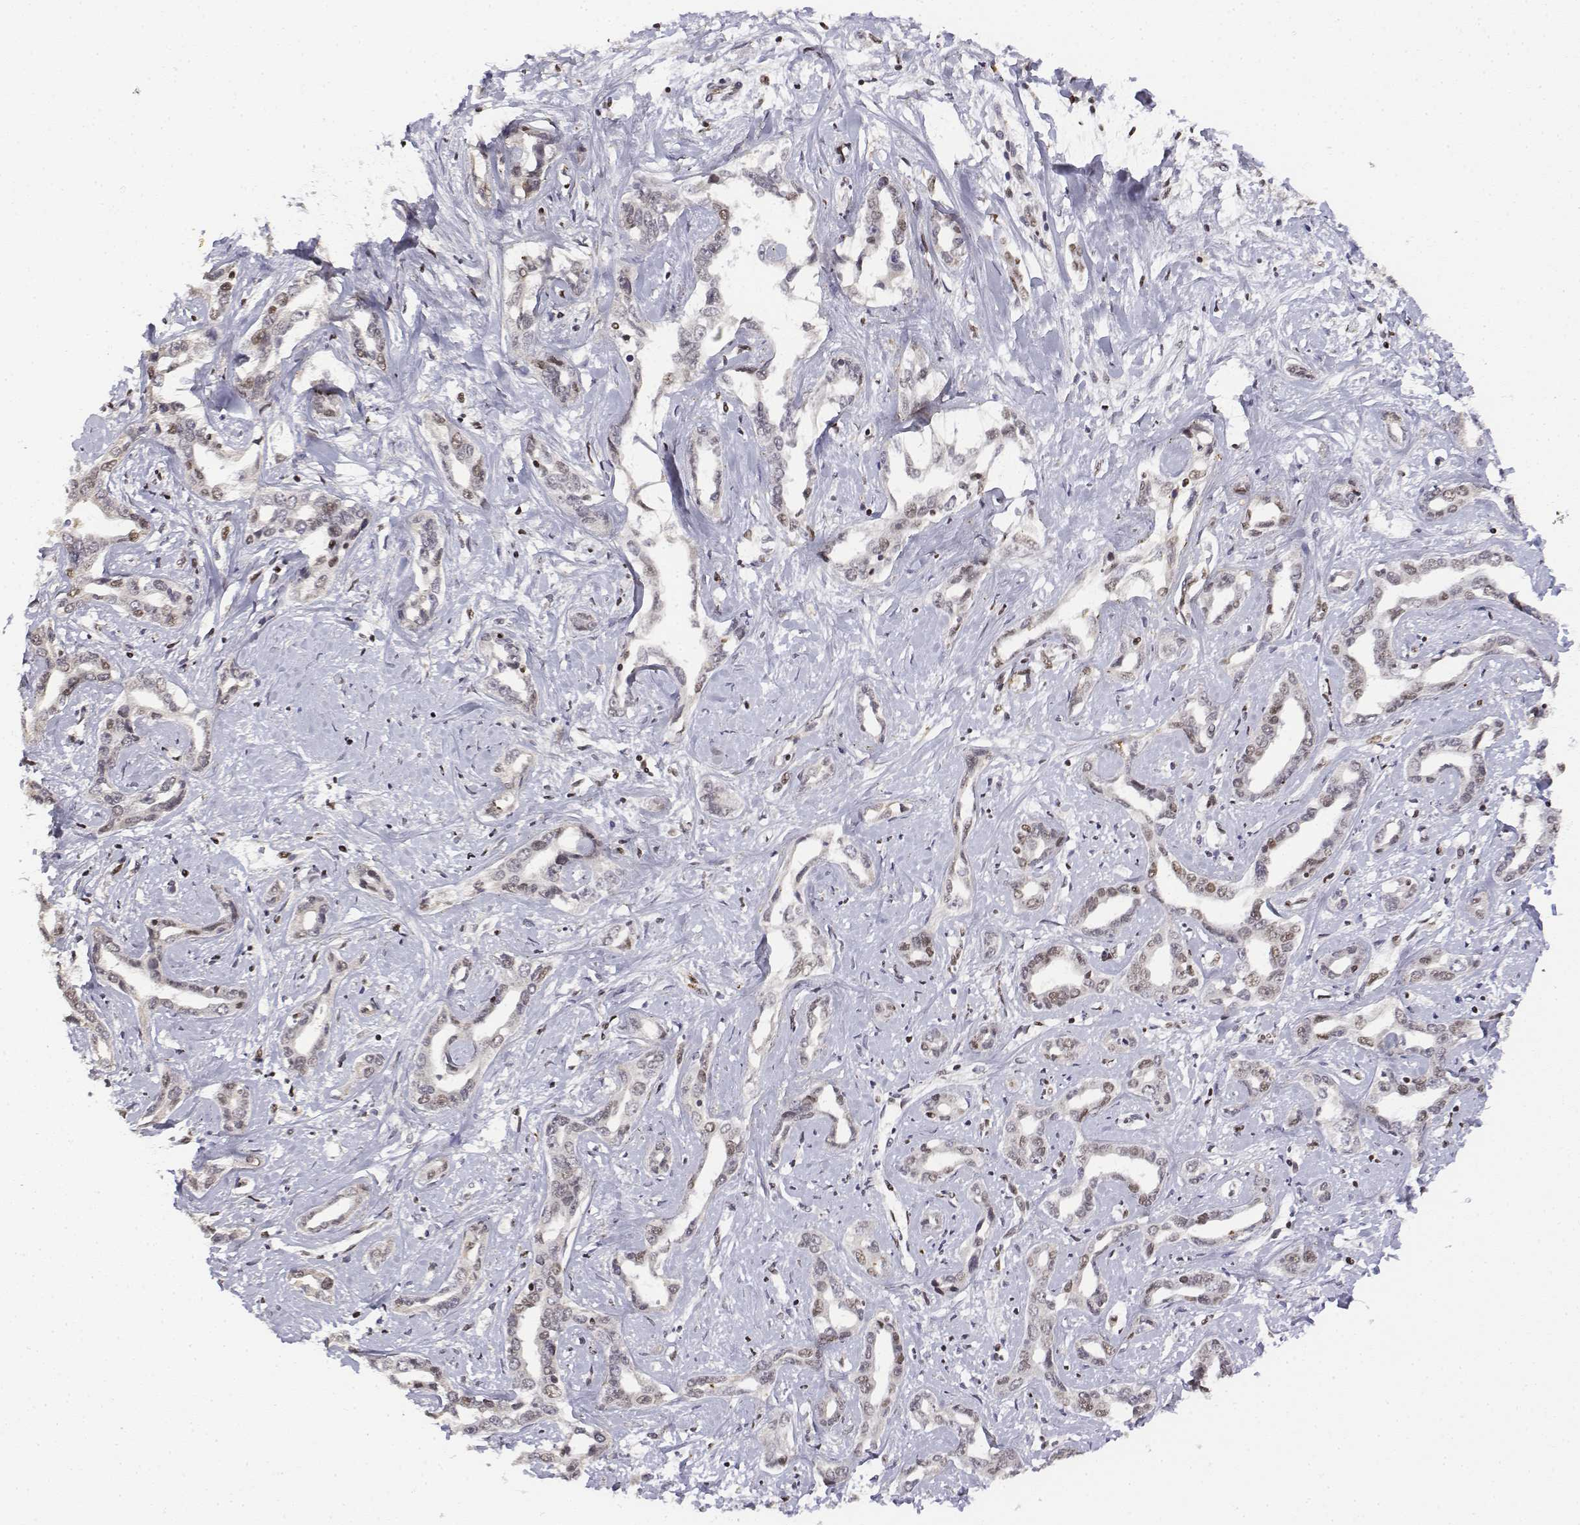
{"staining": {"intensity": "weak", "quantity": ">75%", "location": "nuclear"}, "tissue": "liver cancer", "cell_type": "Tumor cells", "image_type": "cancer", "snomed": [{"axis": "morphology", "description": "Cholangiocarcinoma"}, {"axis": "topography", "description": "Liver"}], "caption": "Cholangiocarcinoma (liver) stained for a protein (brown) reveals weak nuclear positive staining in approximately >75% of tumor cells.", "gene": "SETD1A", "patient": {"sex": "male", "age": 59}}